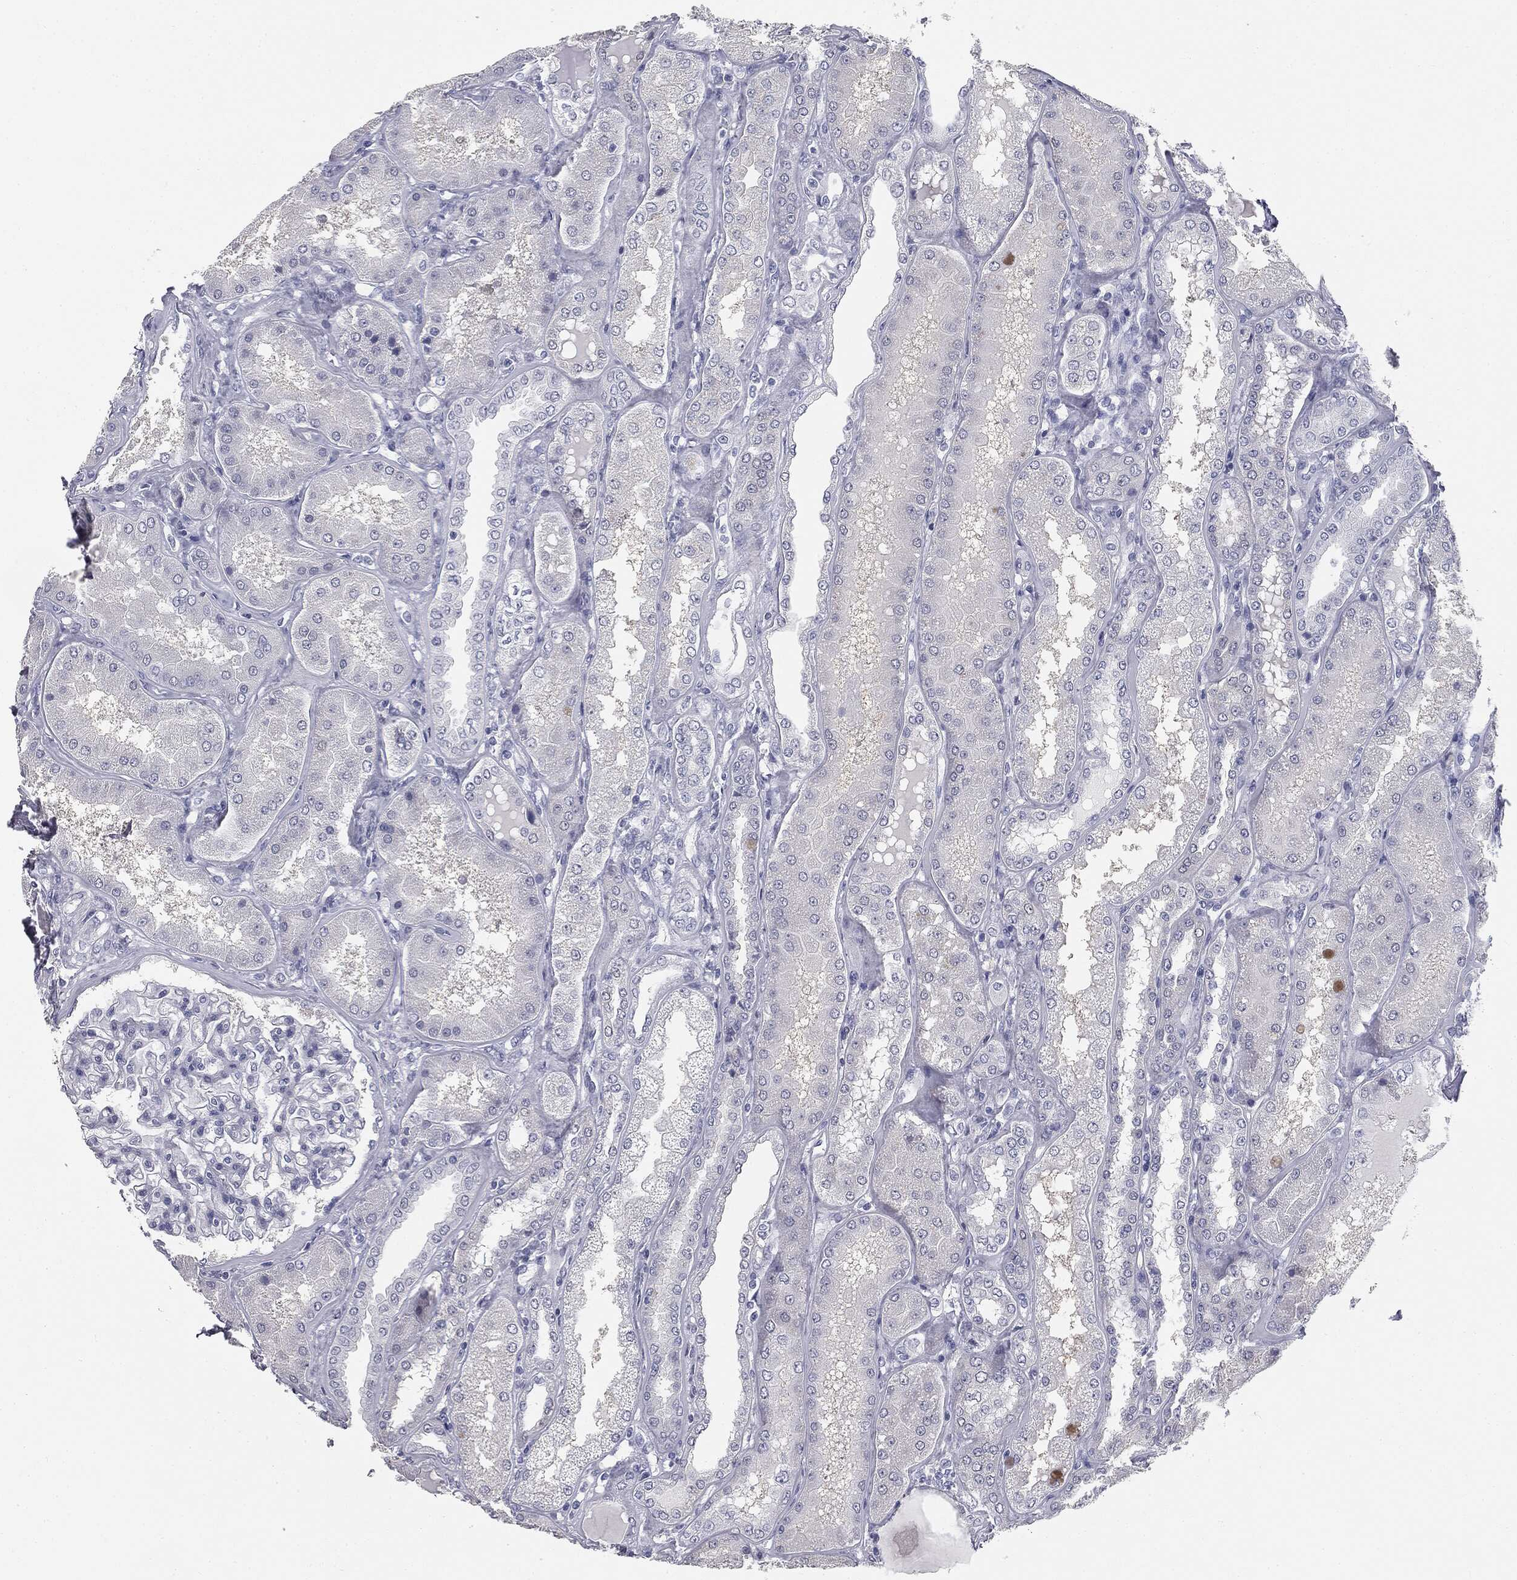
{"staining": {"intensity": "negative", "quantity": "none", "location": "none"}, "tissue": "kidney", "cell_type": "Cells in glomeruli", "image_type": "normal", "snomed": [{"axis": "morphology", "description": "Normal tissue, NOS"}, {"axis": "topography", "description": "Kidney"}], "caption": "There is no significant expression in cells in glomeruli of kidney. The staining is performed using DAB brown chromogen with nuclei counter-stained in using hematoxylin.", "gene": "MUC5AC", "patient": {"sex": "female", "age": 56}}